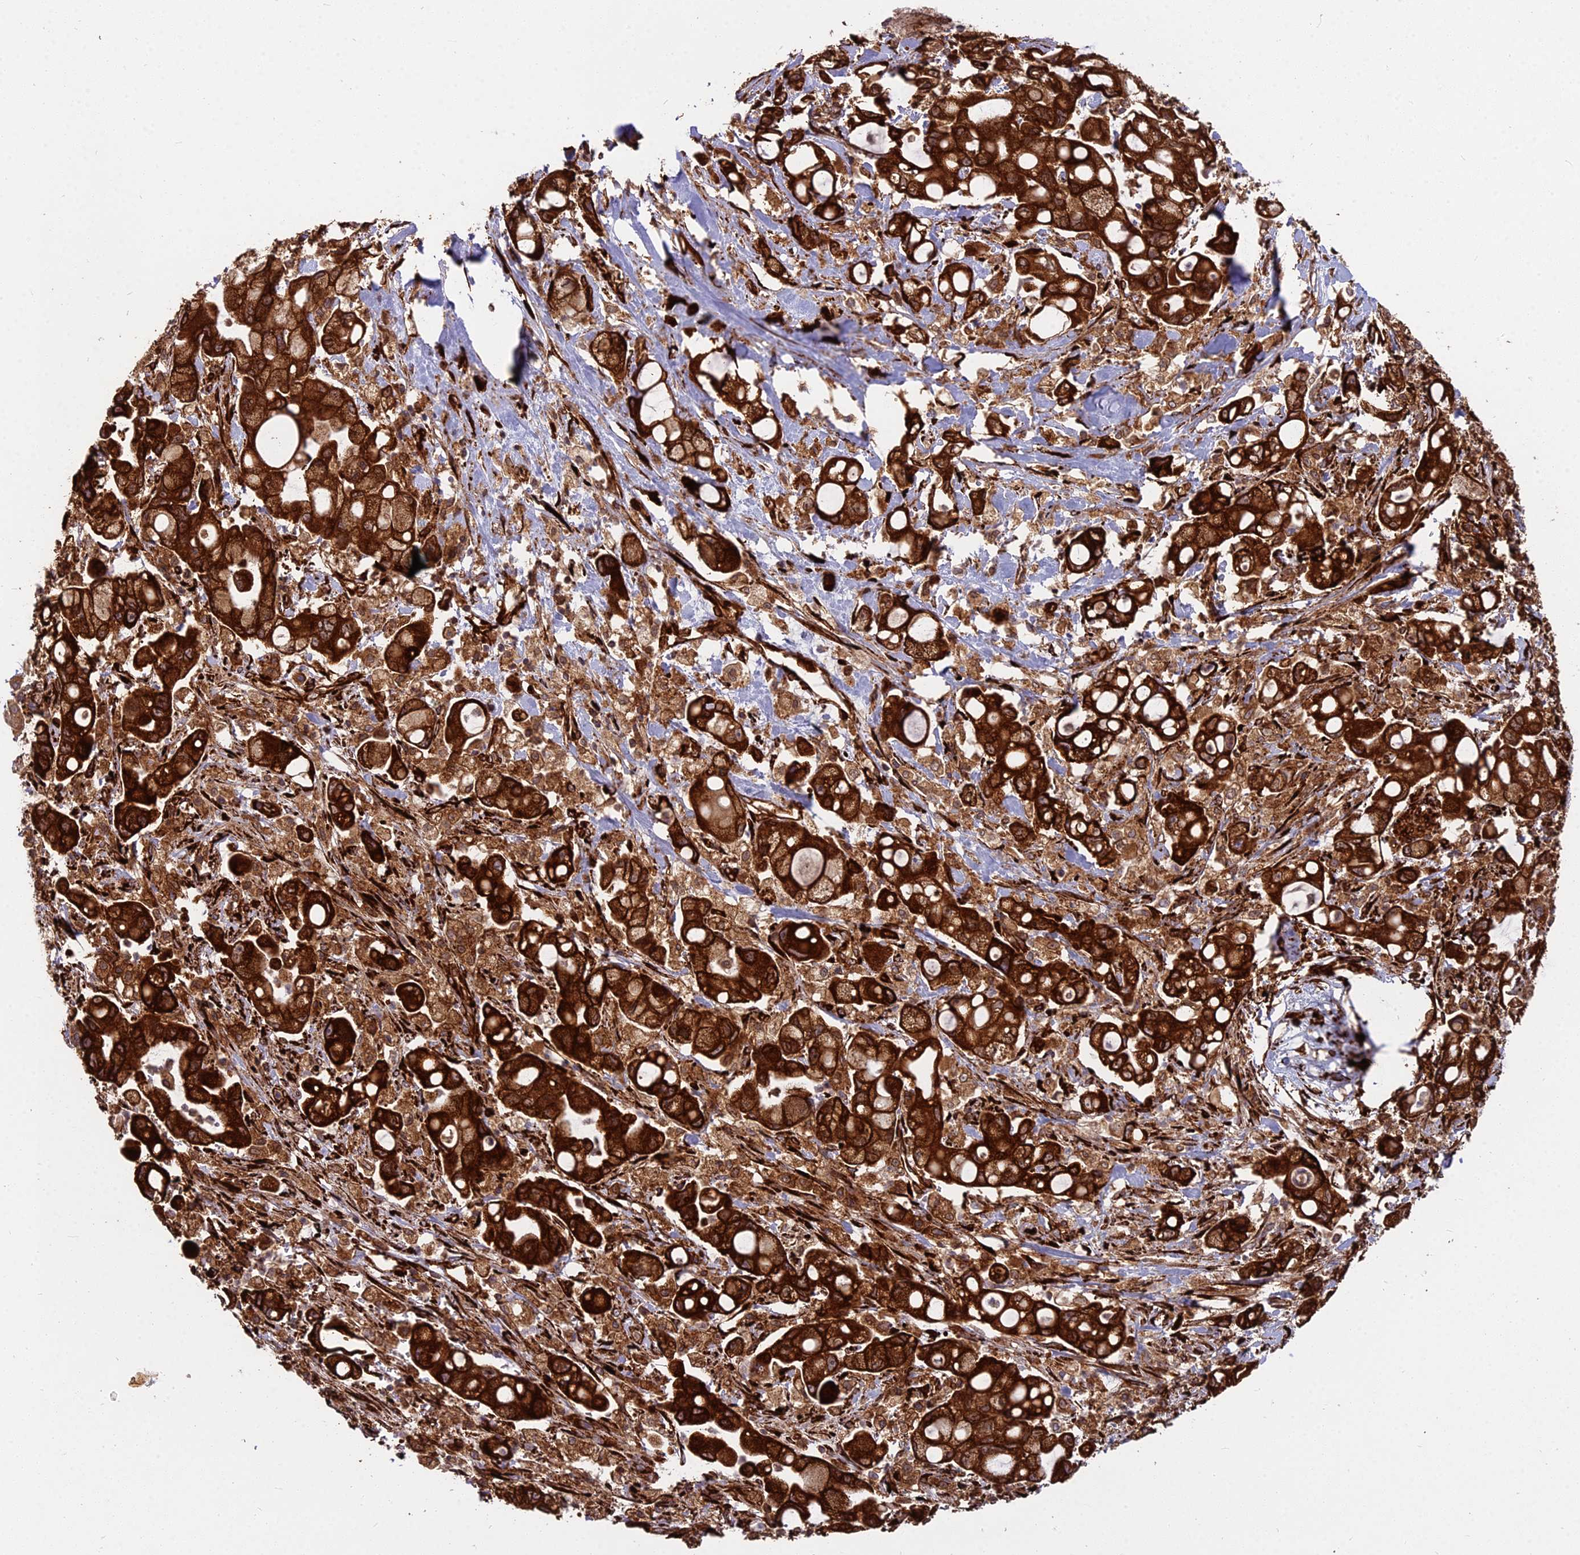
{"staining": {"intensity": "strong", "quantity": ">75%", "location": "cytoplasmic/membranous"}, "tissue": "pancreatic cancer", "cell_type": "Tumor cells", "image_type": "cancer", "snomed": [{"axis": "morphology", "description": "Adenocarcinoma, NOS"}, {"axis": "topography", "description": "Pancreas"}], "caption": "Human pancreatic adenocarcinoma stained with a brown dye demonstrates strong cytoplasmic/membranous positive positivity in about >75% of tumor cells.", "gene": "NDUFAF7", "patient": {"sex": "male", "age": 68}}